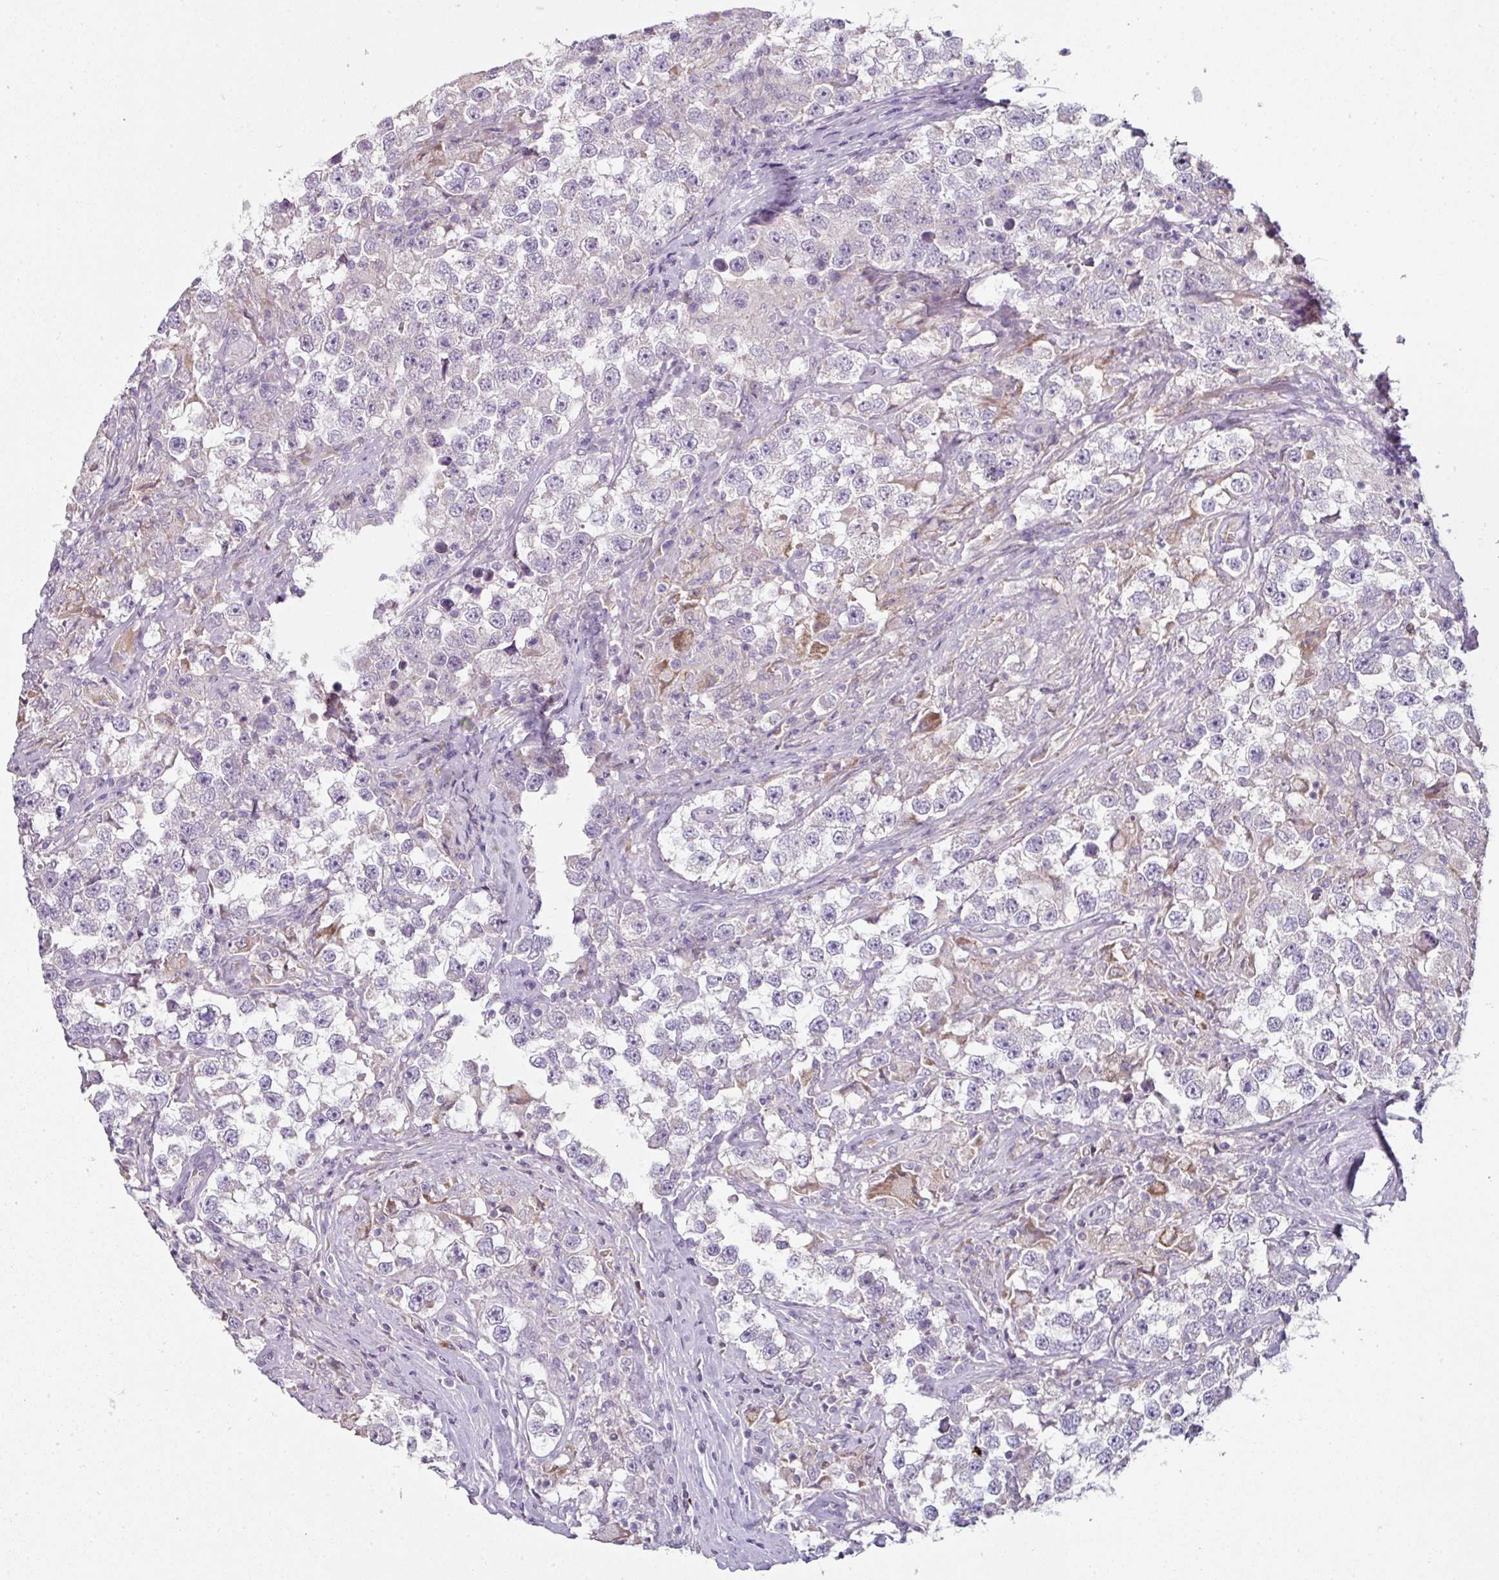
{"staining": {"intensity": "negative", "quantity": "none", "location": "none"}, "tissue": "testis cancer", "cell_type": "Tumor cells", "image_type": "cancer", "snomed": [{"axis": "morphology", "description": "Seminoma, NOS"}, {"axis": "topography", "description": "Testis"}], "caption": "High power microscopy histopathology image of an IHC histopathology image of seminoma (testis), revealing no significant expression in tumor cells.", "gene": "FHAD1", "patient": {"sex": "male", "age": 46}}